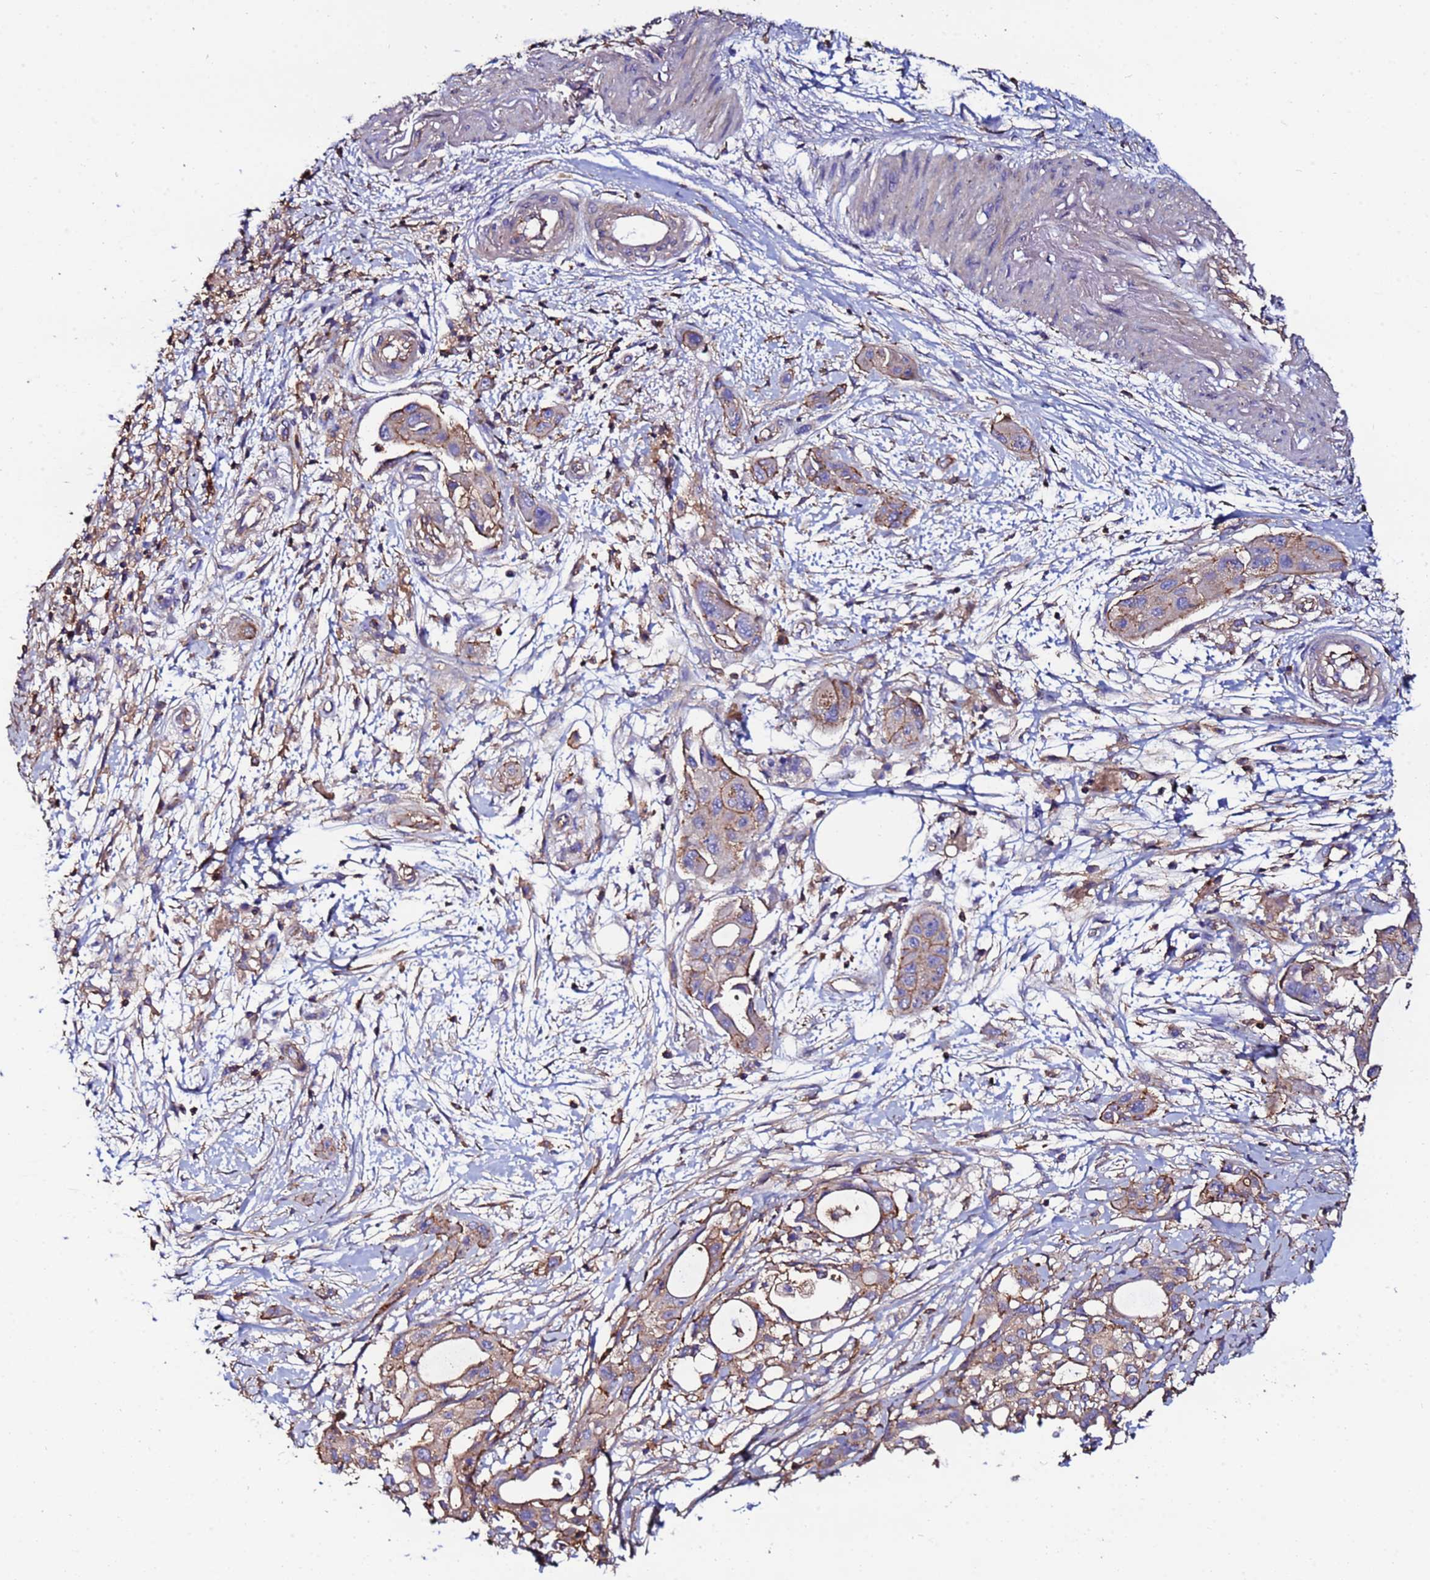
{"staining": {"intensity": "weak", "quantity": "25%-75%", "location": "cytoplasmic/membranous"}, "tissue": "pancreatic cancer", "cell_type": "Tumor cells", "image_type": "cancer", "snomed": [{"axis": "morphology", "description": "Adenocarcinoma, NOS"}, {"axis": "topography", "description": "Pancreas"}], "caption": "This micrograph displays adenocarcinoma (pancreatic) stained with immunohistochemistry (IHC) to label a protein in brown. The cytoplasmic/membranous of tumor cells show weak positivity for the protein. Nuclei are counter-stained blue.", "gene": "POTEE", "patient": {"sex": "male", "age": 68}}